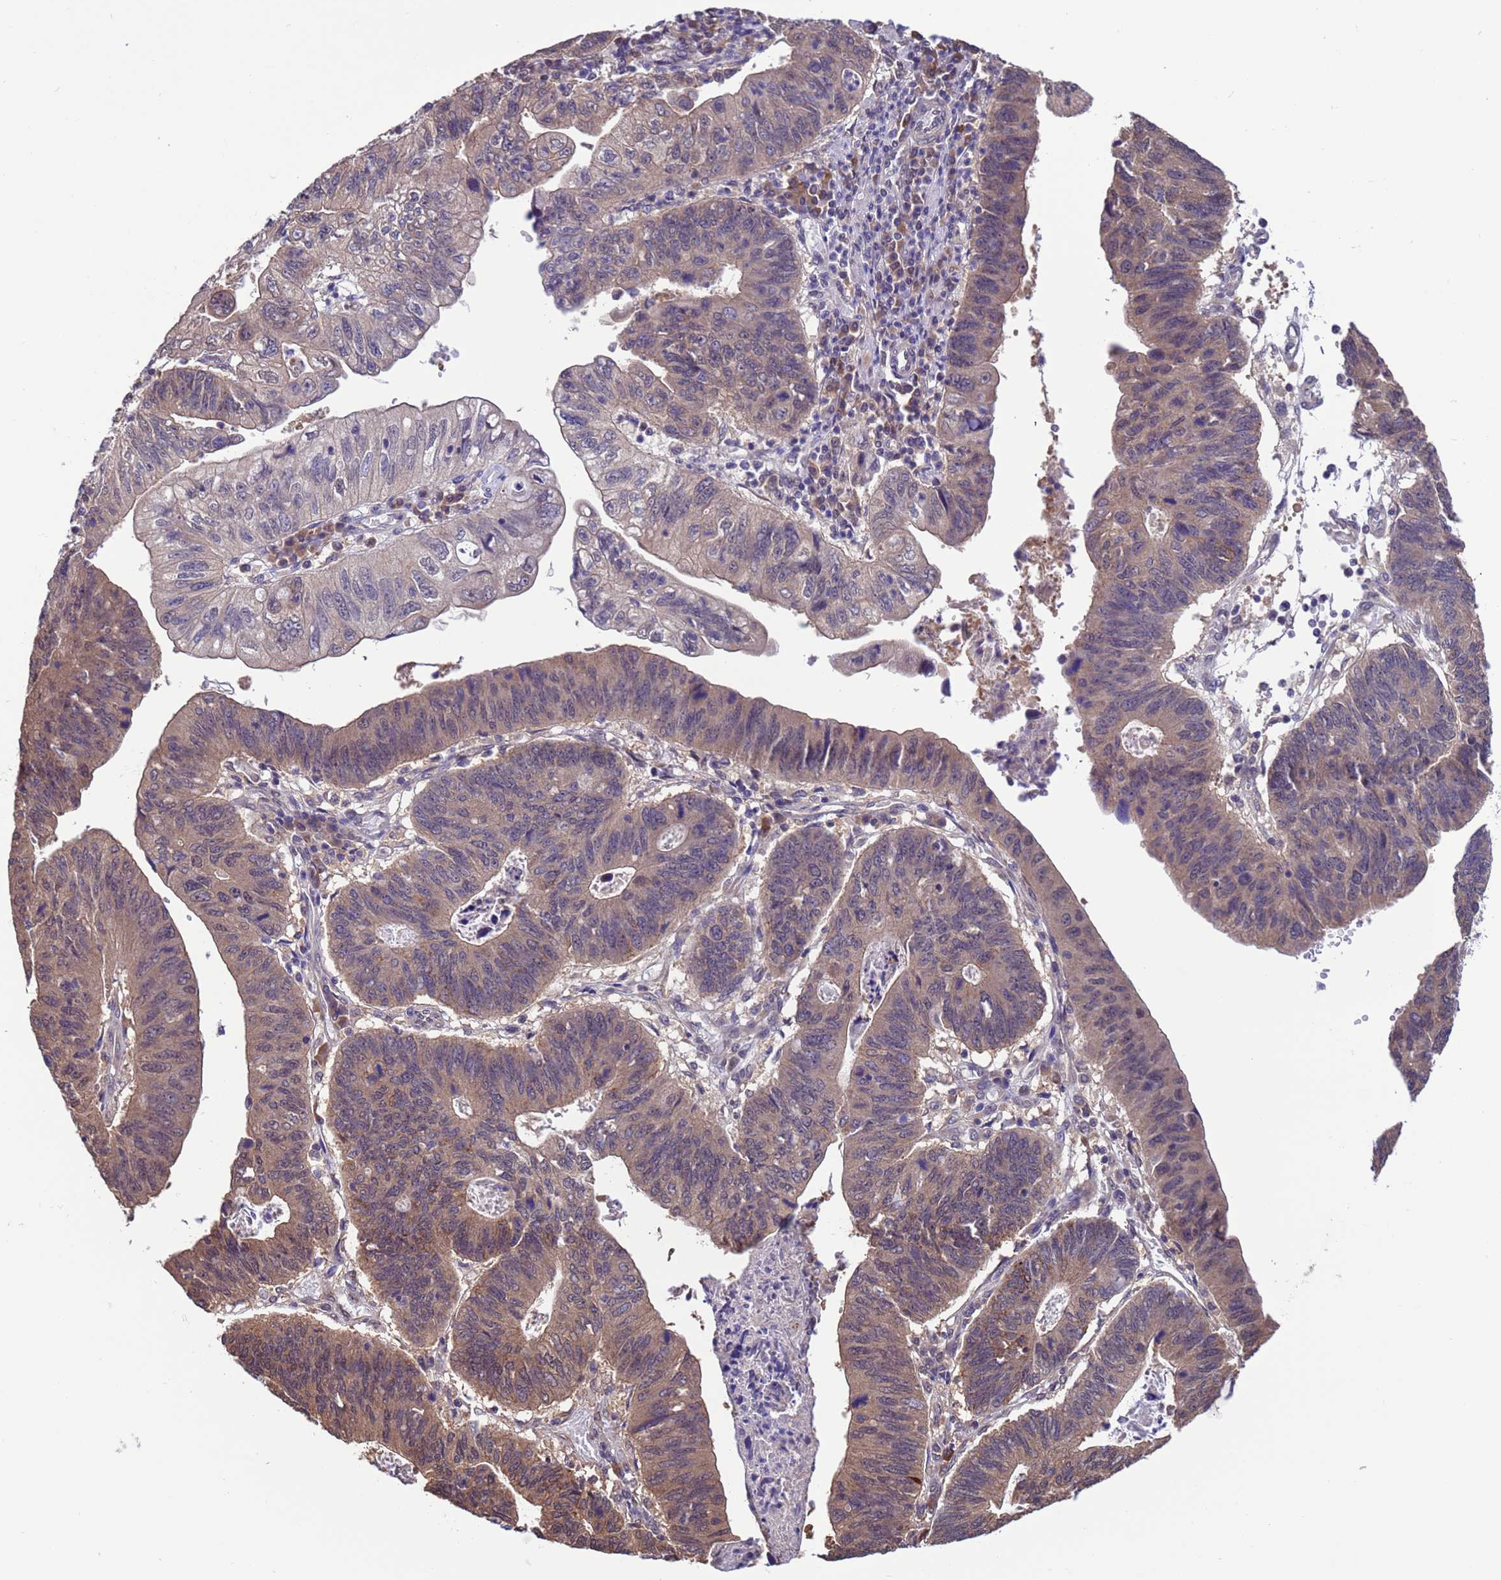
{"staining": {"intensity": "weak", "quantity": "25%-75%", "location": "cytoplasmic/membranous"}, "tissue": "stomach cancer", "cell_type": "Tumor cells", "image_type": "cancer", "snomed": [{"axis": "morphology", "description": "Adenocarcinoma, NOS"}, {"axis": "topography", "description": "Stomach"}], "caption": "A photomicrograph showing weak cytoplasmic/membranous expression in about 25%-75% of tumor cells in adenocarcinoma (stomach), as visualized by brown immunohistochemical staining.", "gene": "ZFP69B", "patient": {"sex": "male", "age": 59}}